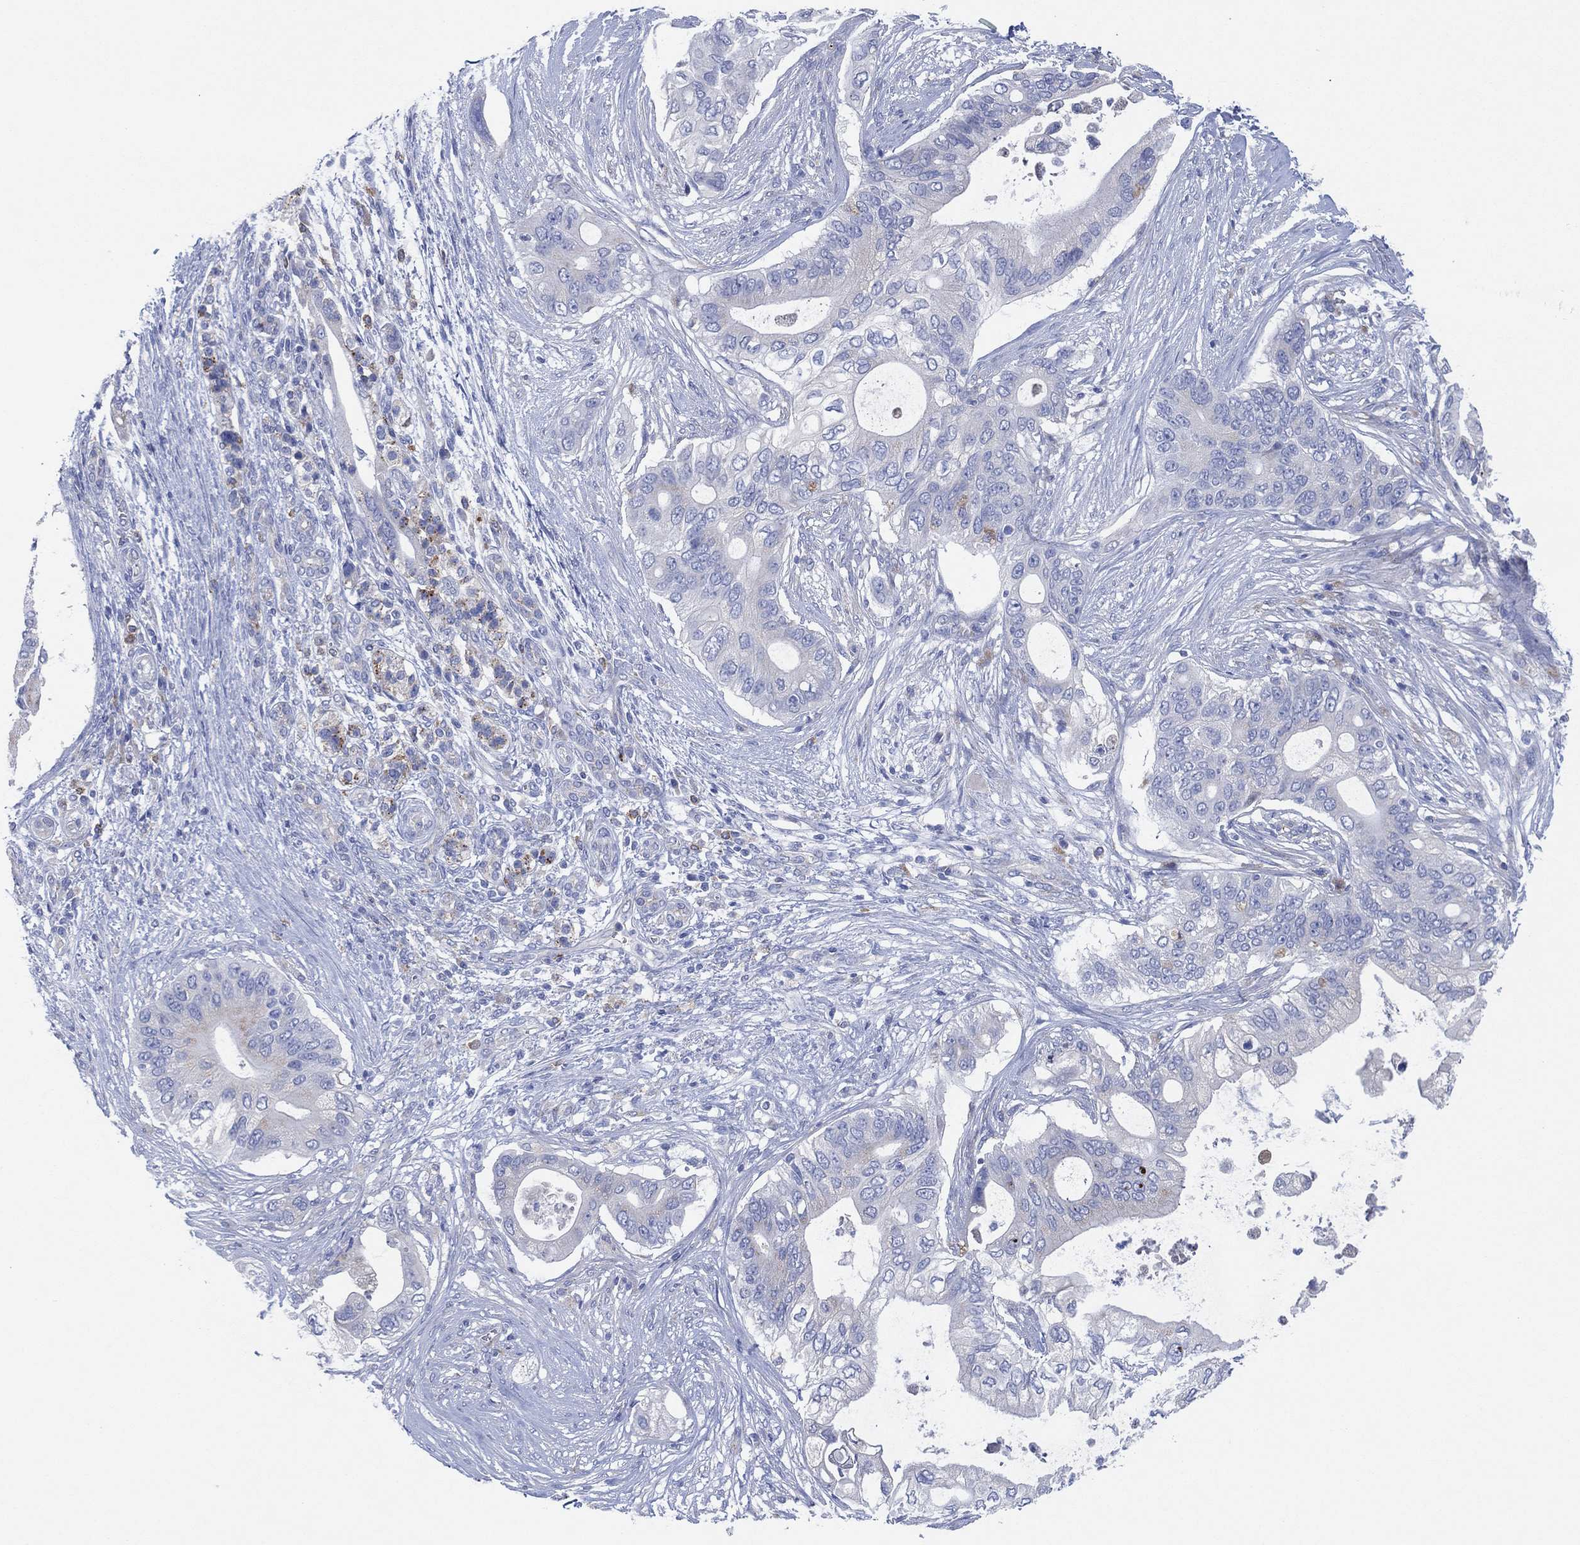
{"staining": {"intensity": "negative", "quantity": "none", "location": "none"}, "tissue": "pancreatic cancer", "cell_type": "Tumor cells", "image_type": "cancer", "snomed": [{"axis": "morphology", "description": "Adenocarcinoma, NOS"}, {"axis": "topography", "description": "Pancreas"}], "caption": "DAB immunohistochemical staining of human adenocarcinoma (pancreatic) exhibits no significant expression in tumor cells.", "gene": "GALNS", "patient": {"sex": "female", "age": 72}}